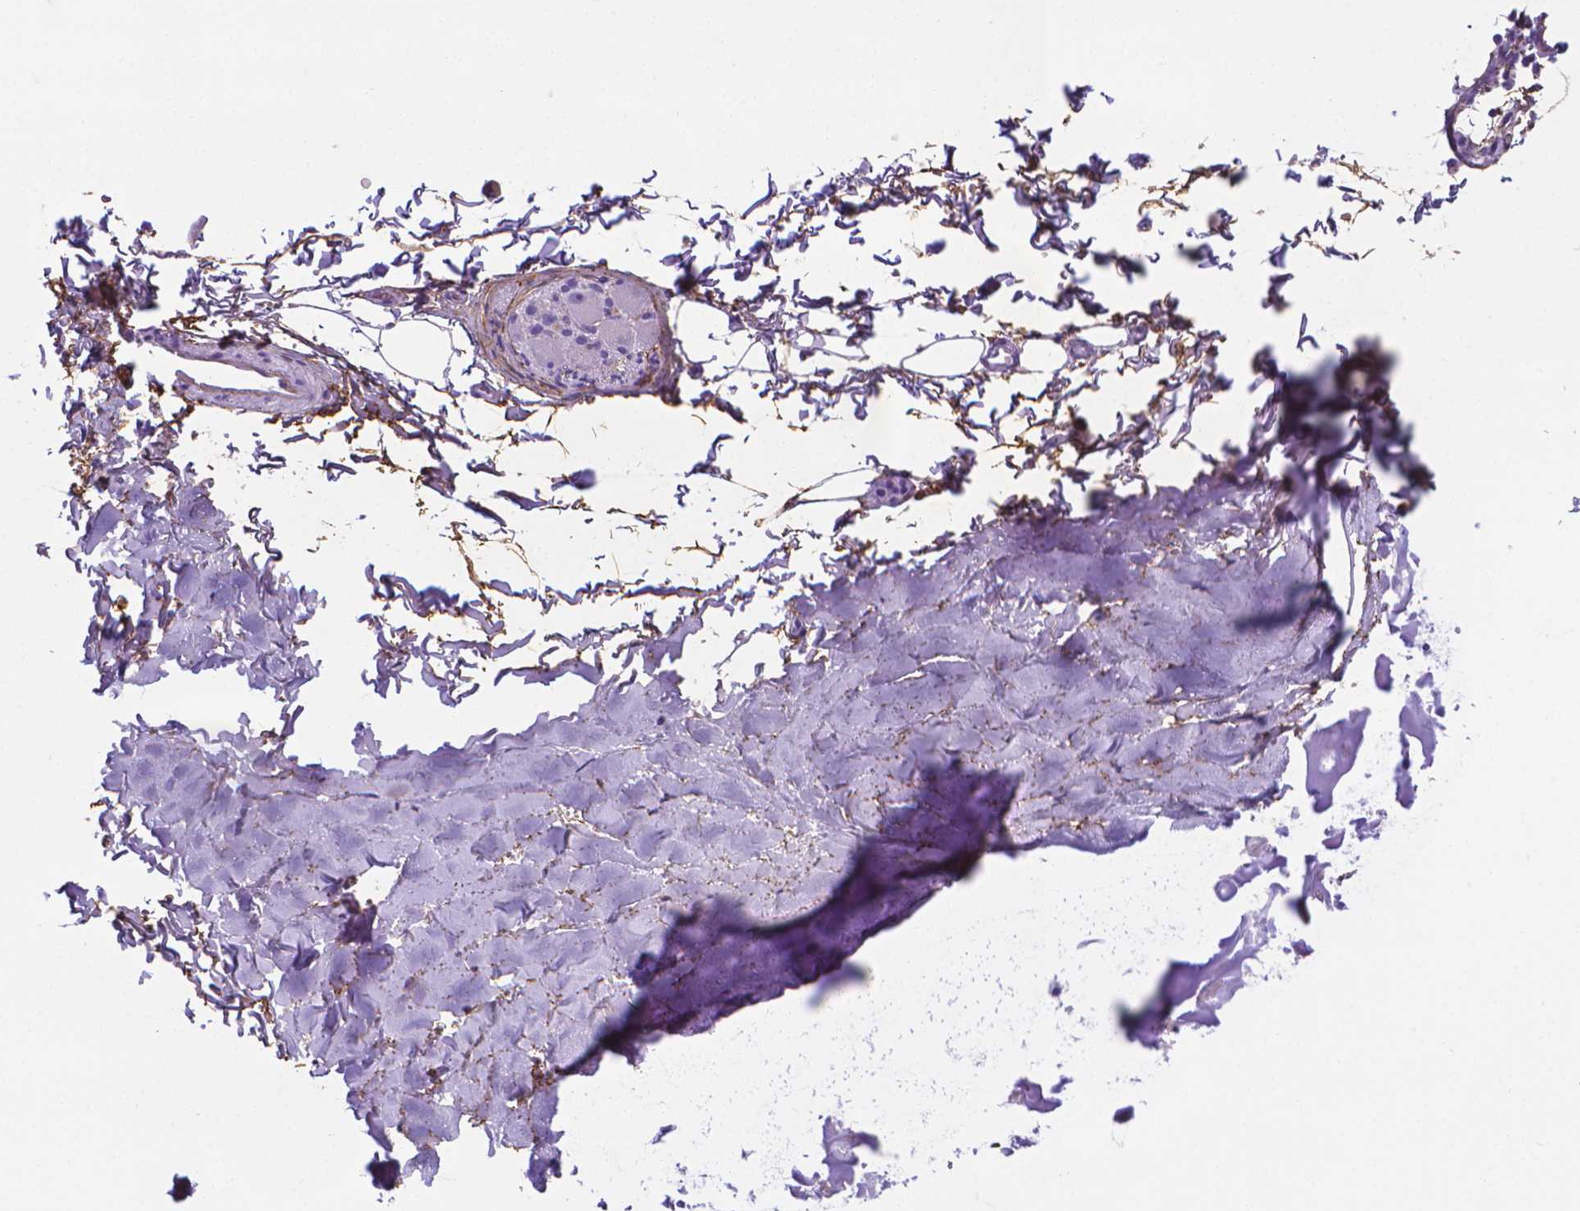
{"staining": {"intensity": "negative", "quantity": "none", "location": "none"}, "tissue": "adipose tissue", "cell_type": "Adipocytes", "image_type": "normal", "snomed": [{"axis": "morphology", "description": "Normal tissue, NOS"}, {"axis": "topography", "description": "Cartilage tissue"}, {"axis": "topography", "description": "Bronchus"}], "caption": "IHC image of normal adipose tissue stained for a protein (brown), which exhibits no staining in adipocytes. (Immunohistochemistry, brightfield microscopy, high magnification).", "gene": "MFAP2", "patient": {"sex": "female", "age": 79}}